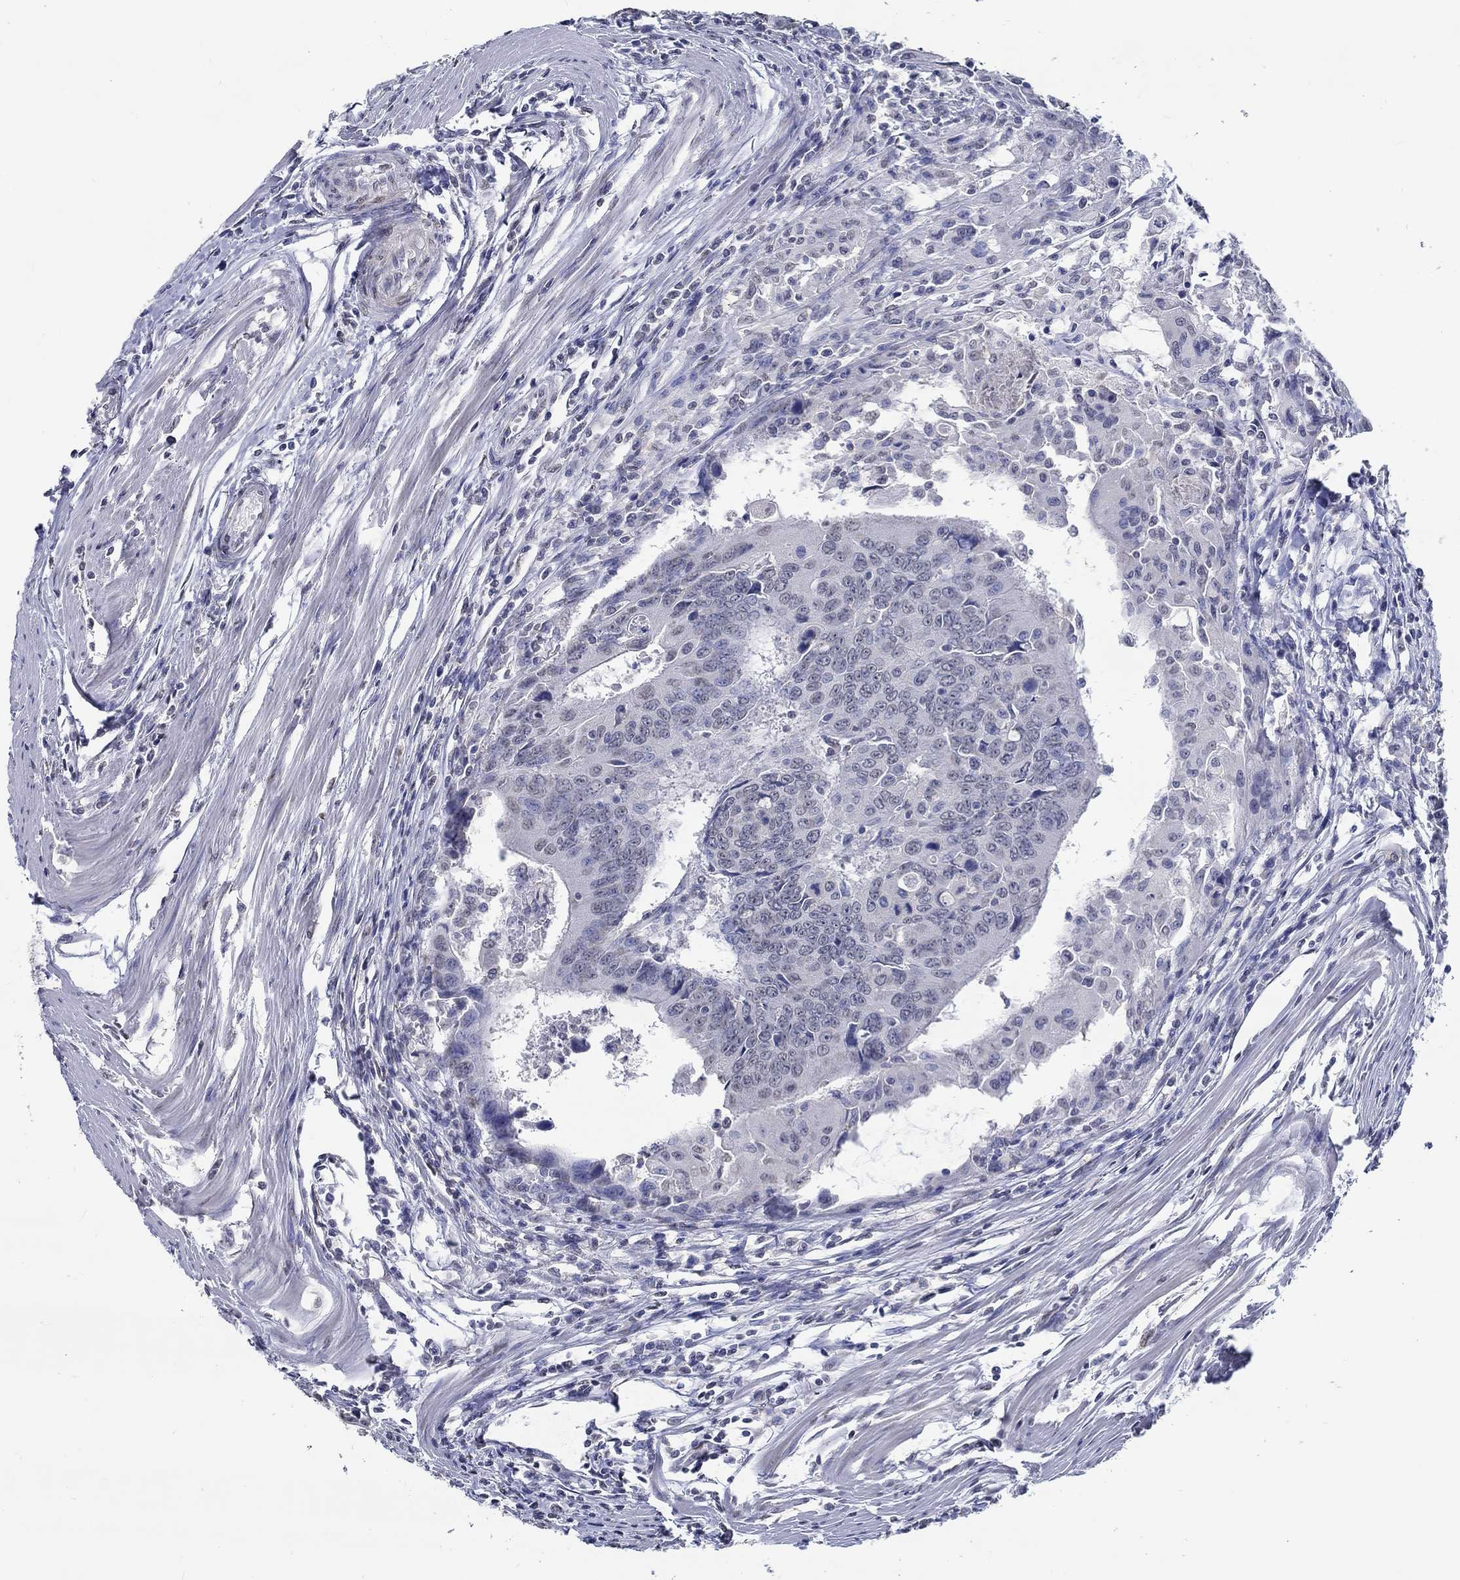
{"staining": {"intensity": "negative", "quantity": "none", "location": "none"}, "tissue": "colorectal cancer", "cell_type": "Tumor cells", "image_type": "cancer", "snomed": [{"axis": "morphology", "description": "Adenocarcinoma, NOS"}, {"axis": "topography", "description": "Rectum"}], "caption": "Colorectal adenocarcinoma stained for a protein using immunohistochemistry (IHC) displays no positivity tumor cells.", "gene": "PDE1B", "patient": {"sex": "male", "age": 67}}